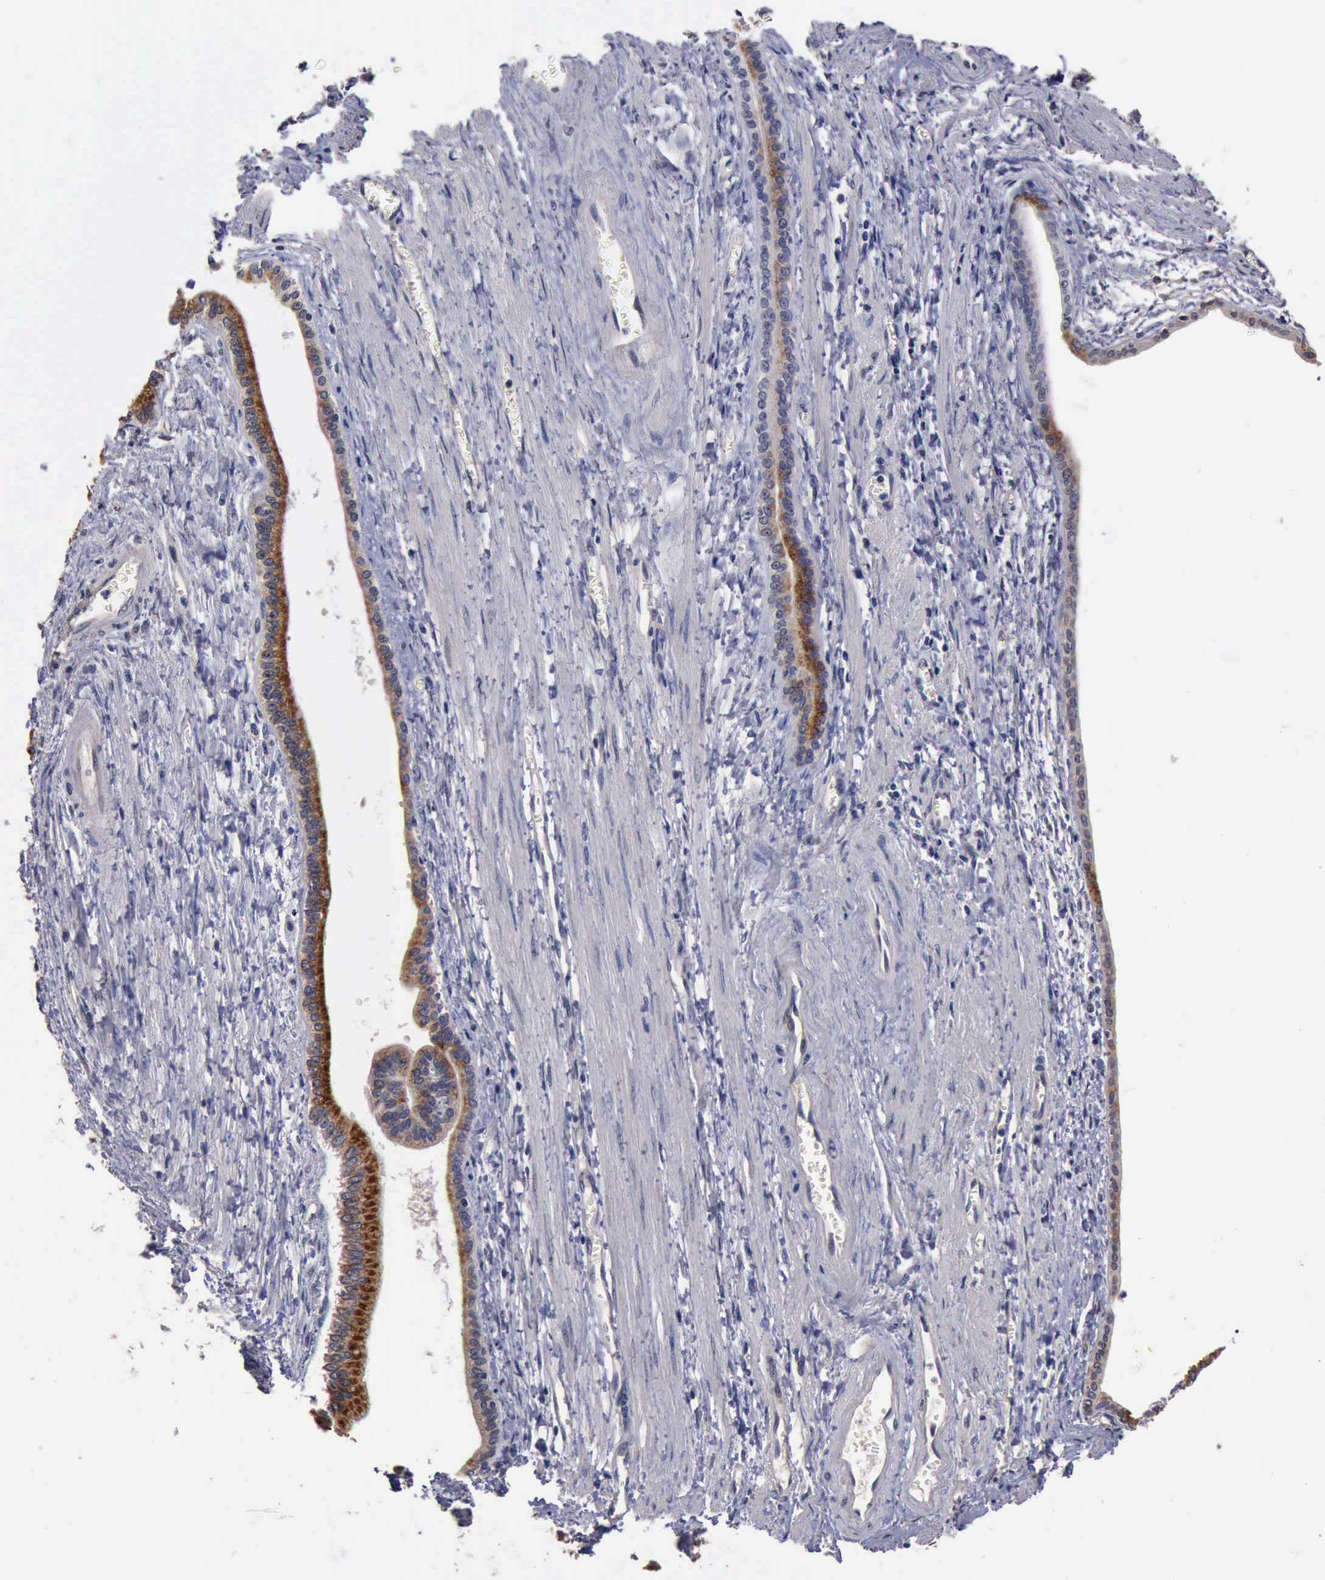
{"staining": {"intensity": "strong", "quantity": ">75%", "location": "cytoplasmic/membranous"}, "tissue": "liver cancer", "cell_type": "Tumor cells", "image_type": "cancer", "snomed": [{"axis": "morphology", "description": "Cholangiocarcinoma"}, {"axis": "topography", "description": "Liver"}], "caption": "There is high levels of strong cytoplasmic/membranous positivity in tumor cells of liver cholangiocarcinoma, as demonstrated by immunohistochemical staining (brown color).", "gene": "CRKL", "patient": {"sex": "female", "age": 79}}